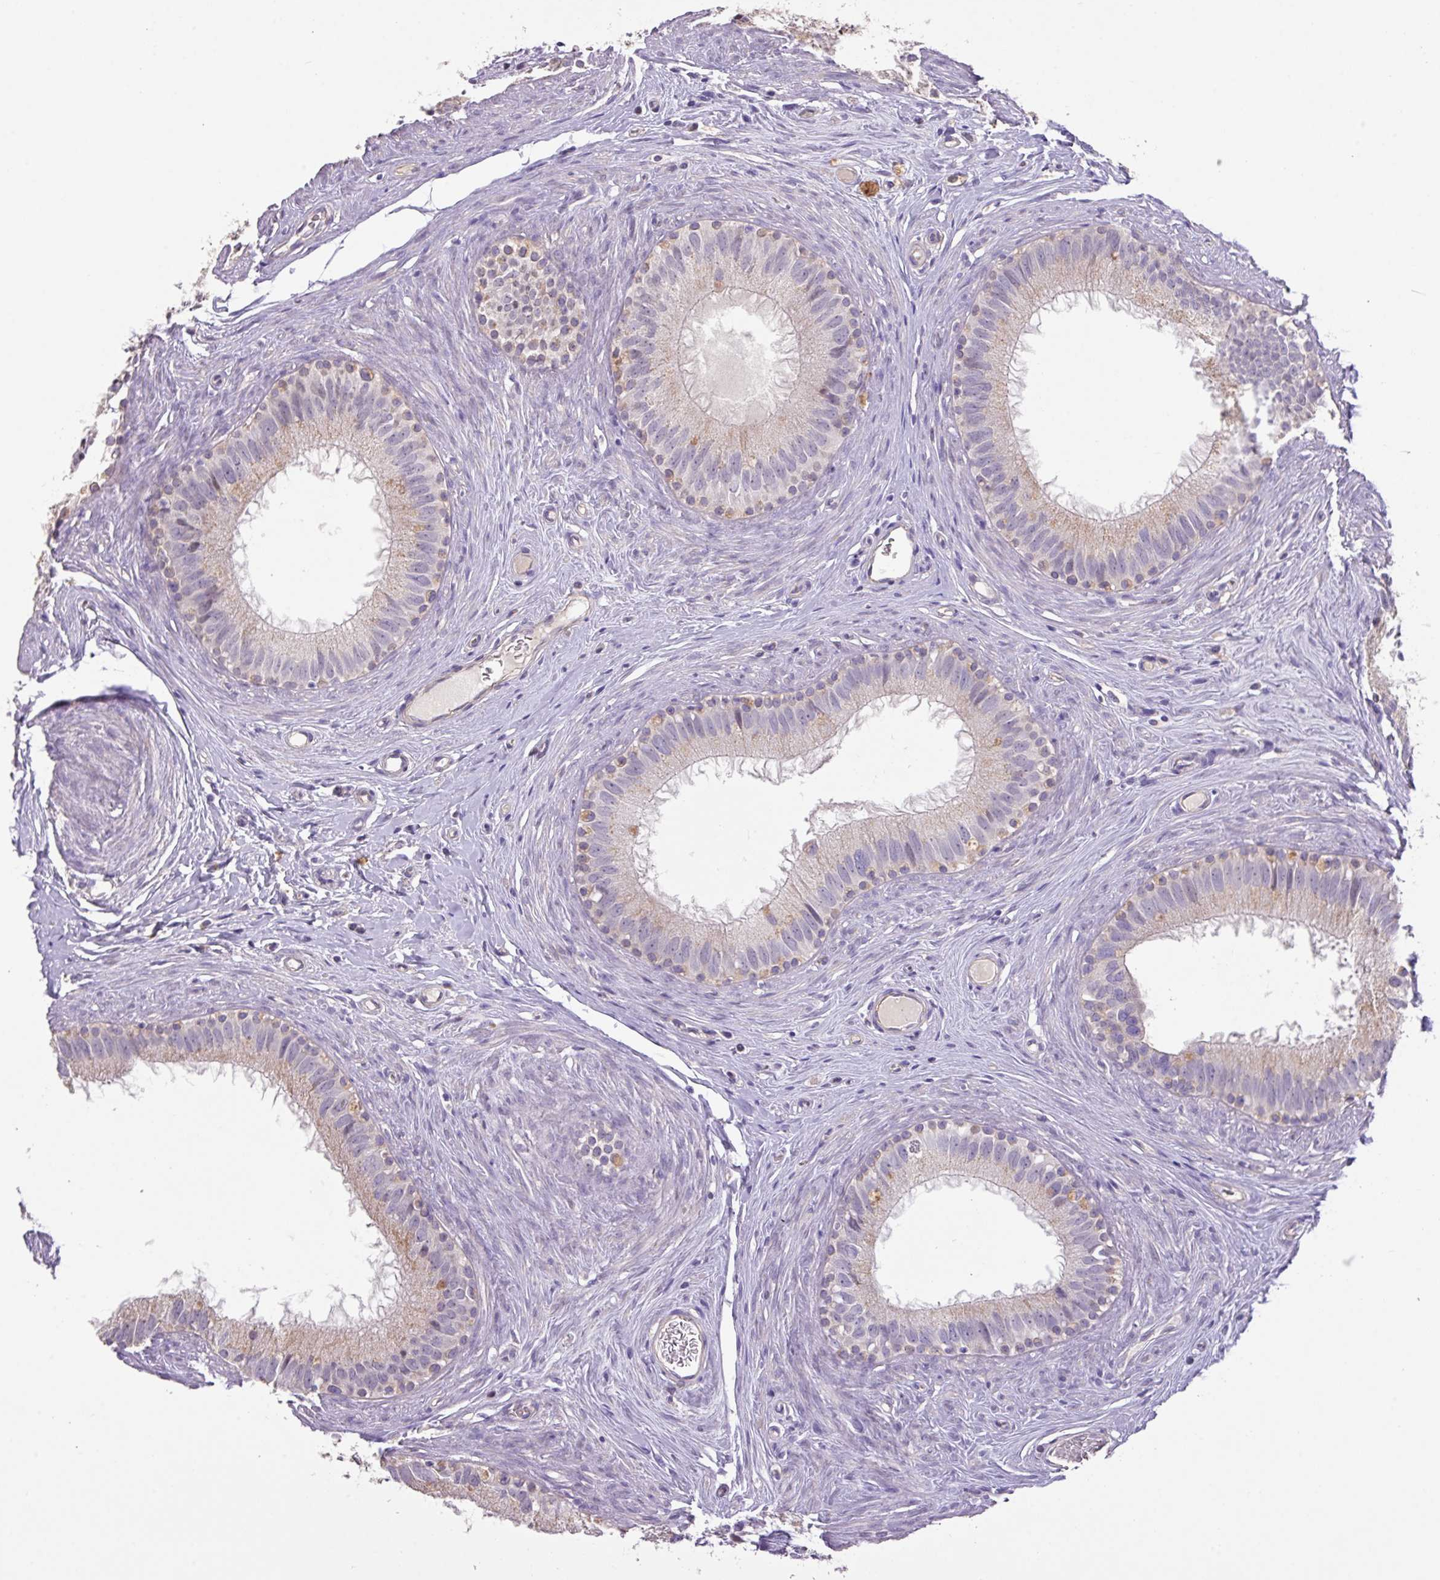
{"staining": {"intensity": "moderate", "quantity": "<25%", "location": "cytoplasmic/membranous"}, "tissue": "epididymis", "cell_type": "Glandular cells", "image_type": "normal", "snomed": [{"axis": "morphology", "description": "Normal tissue, NOS"}, {"axis": "topography", "description": "Epididymis"}], "caption": "Protein analysis of normal epididymis exhibits moderate cytoplasmic/membranous staining in approximately <25% of glandular cells. The protein is stained brown, and the nuclei are stained in blue (DAB IHC with brightfield microscopy, high magnification).", "gene": "PRADC1", "patient": {"sex": "male", "age": 80}}